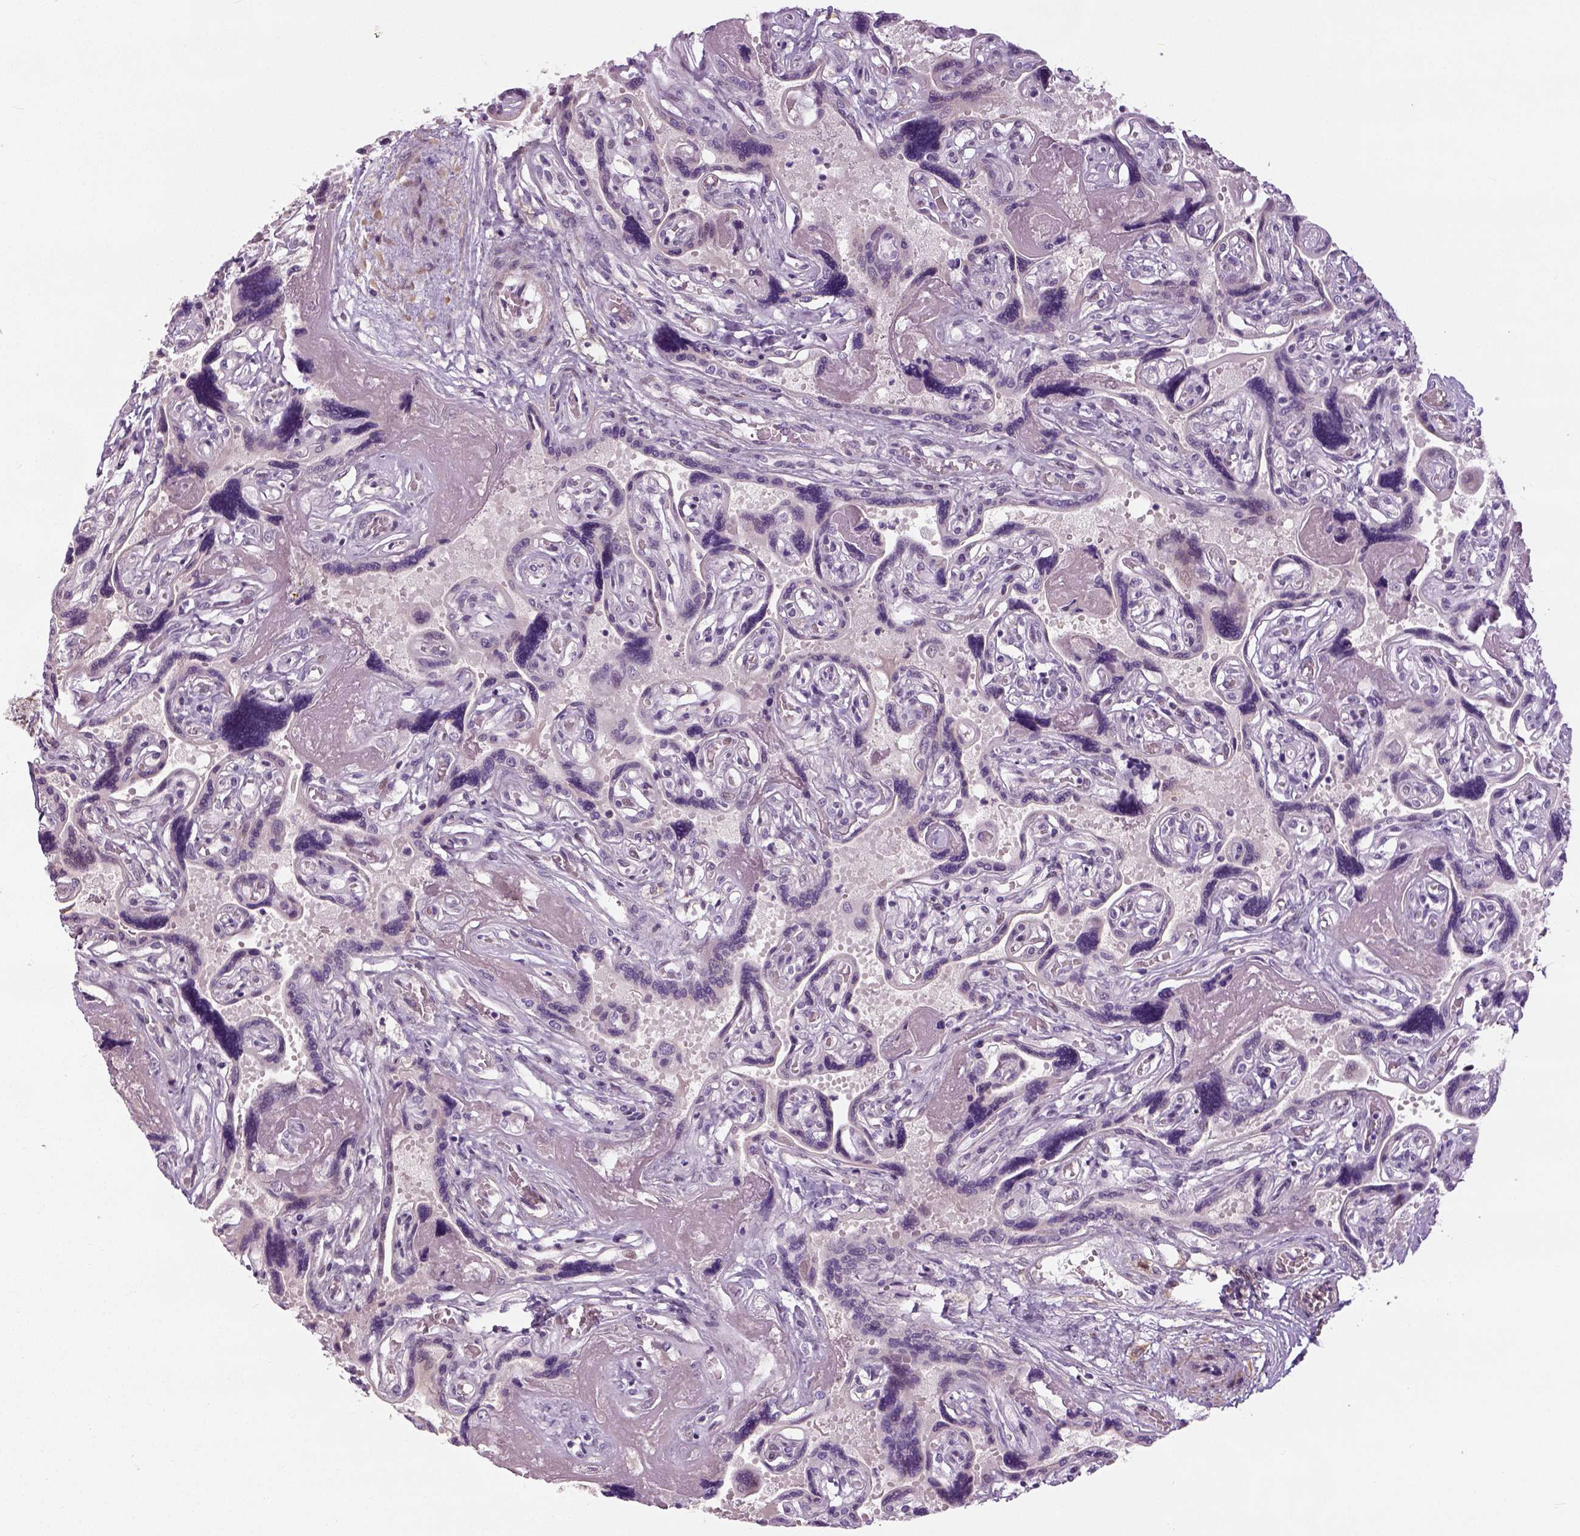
{"staining": {"intensity": "negative", "quantity": "none", "location": "none"}, "tissue": "placenta", "cell_type": "Decidual cells", "image_type": "normal", "snomed": [{"axis": "morphology", "description": "Normal tissue, NOS"}, {"axis": "topography", "description": "Placenta"}], "caption": "Decidual cells show no significant positivity in benign placenta.", "gene": "NECAB1", "patient": {"sex": "female", "age": 32}}